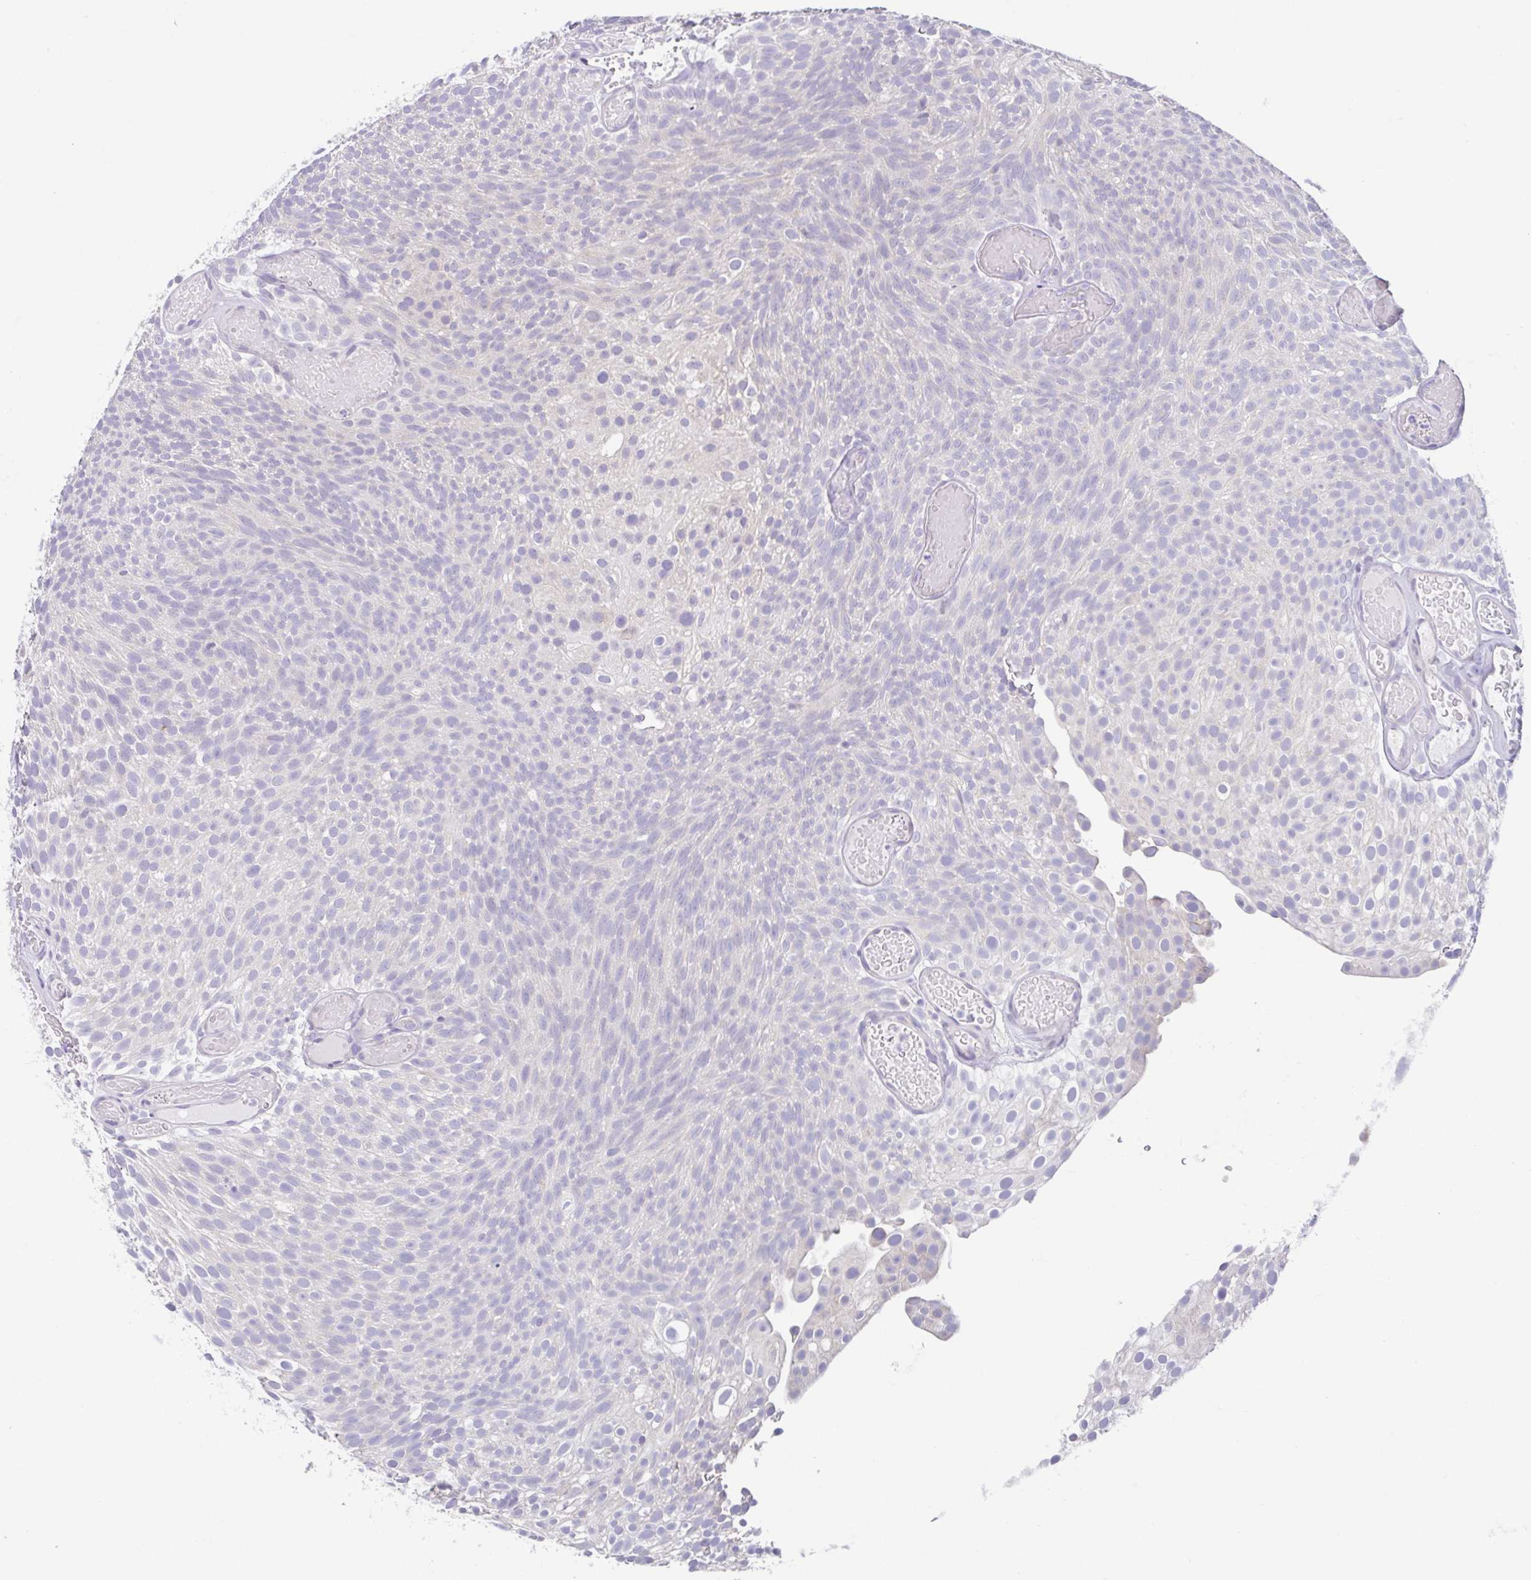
{"staining": {"intensity": "negative", "quantity": "none", "location": "none"}, "tissue": "urothelial cancer", "cell_type": "Tumor cells", "image_type": "cancer", "snomed": [{"axis": "morphology", "description": "Urothelial carcinoma, Low grade"}, {"axis": "topography", "description": "Urinary bladder"}], "caption": "High magnification brightfield microscopy of low-grade urothelial carcinoma stained with DAB (3,3'-diaminobenzidine) (brown) and counterstained with hematoxylin (blue): tumor cells show no significant positivity.", "gene": "RDH11", "patient": {"sex": "male", "age": 78}}